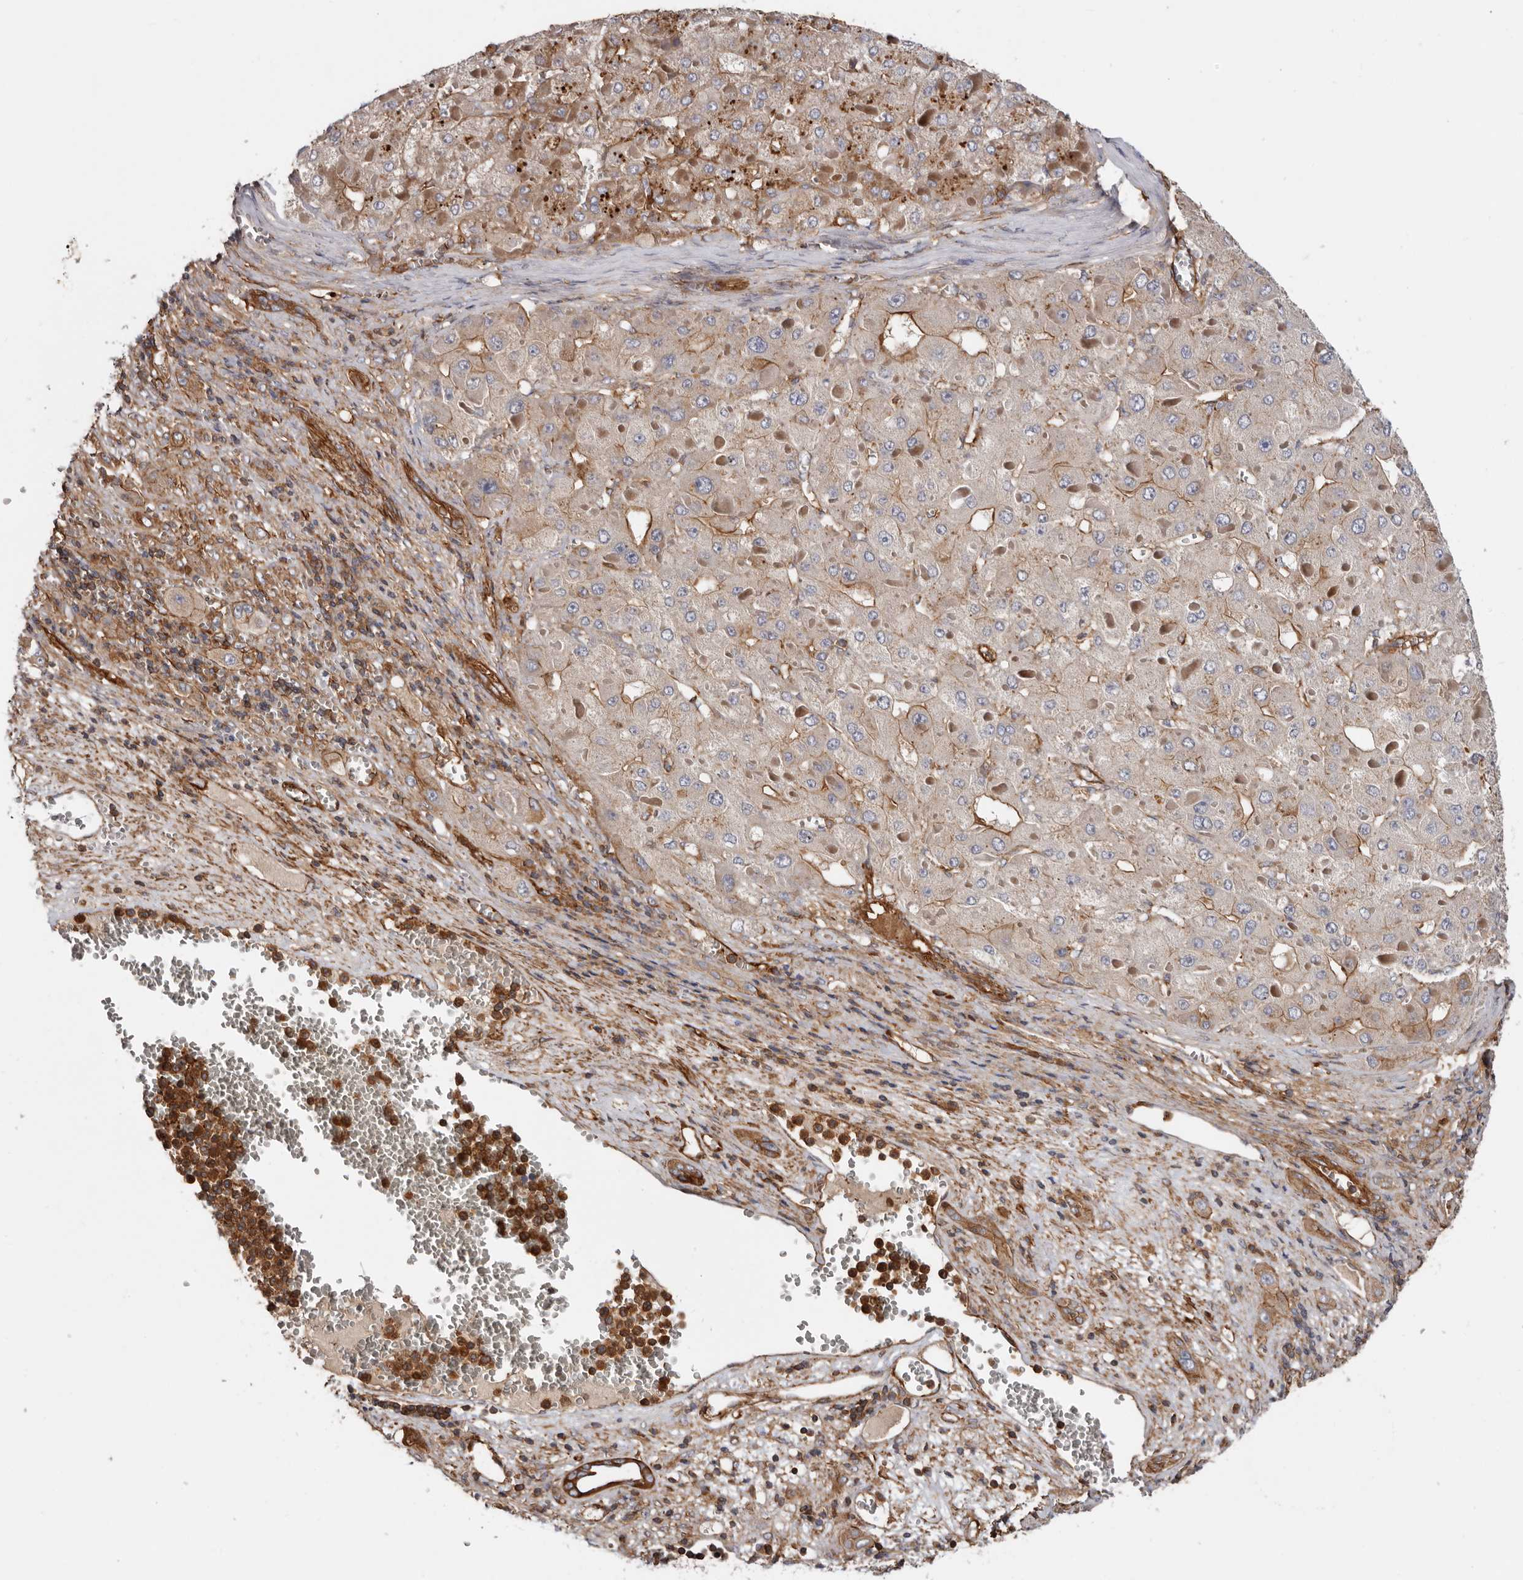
{"staining": {"intensity": "moderate", "quantity": "25%-75%", "location": "cytoplasmic/membranous"}, "tissue": "liver cancer", "cell_type": "Tumor cells", "image_type": "cancer", "snomed": [{"axis": "morphology", "description": "Carcinoma, Hepatocellular, NOS"}, {"axis": "topography", "description": "Liver"}], "caption": "Tumor cells demonstrate medium levels of moderate cytoplasmic/membranous positivity in approximately 25%-75% of cells in human liver cancer (hepatocellular carcinoma).", "gene": "TMC7", "patient": {"sex": "female", "age": 73}}